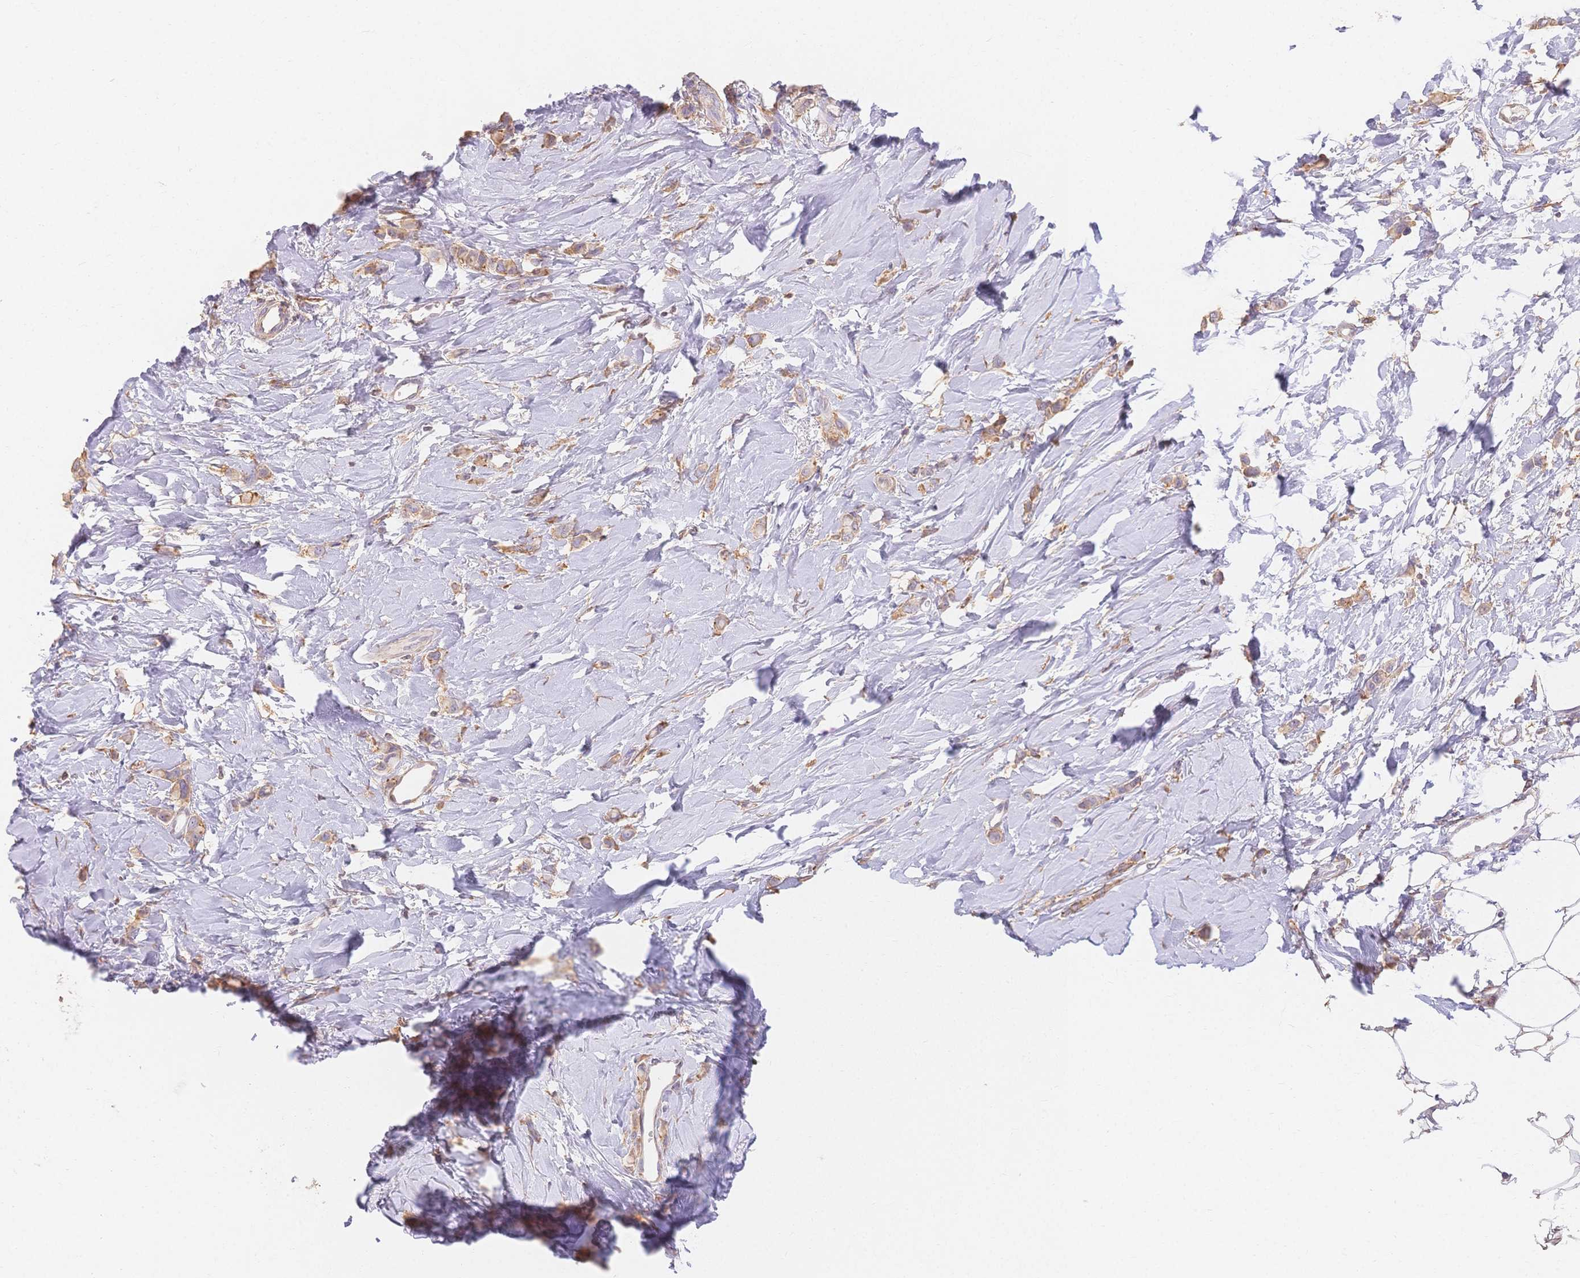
{"staining": {"intensity": "weak", "quantity": ">75%", "location": "cytoplasmic/membranous"}, "tissue": "breast cancer", "cell_type": "Tumor cells", "image_type": "cancer", "snomed": [{"axis": "morphology", "description": "Lobular carcinoma"}, {"axis": "topography", "description": "Breast"}], "caption": "Lobular carcinoma (breast) stained with a brown dye displays weak cytoplasmic/membranous positive expression in about >75% of tumor cells.", "gene": "HS3ST5", "patient": {"sex": "female", "age": 66}}